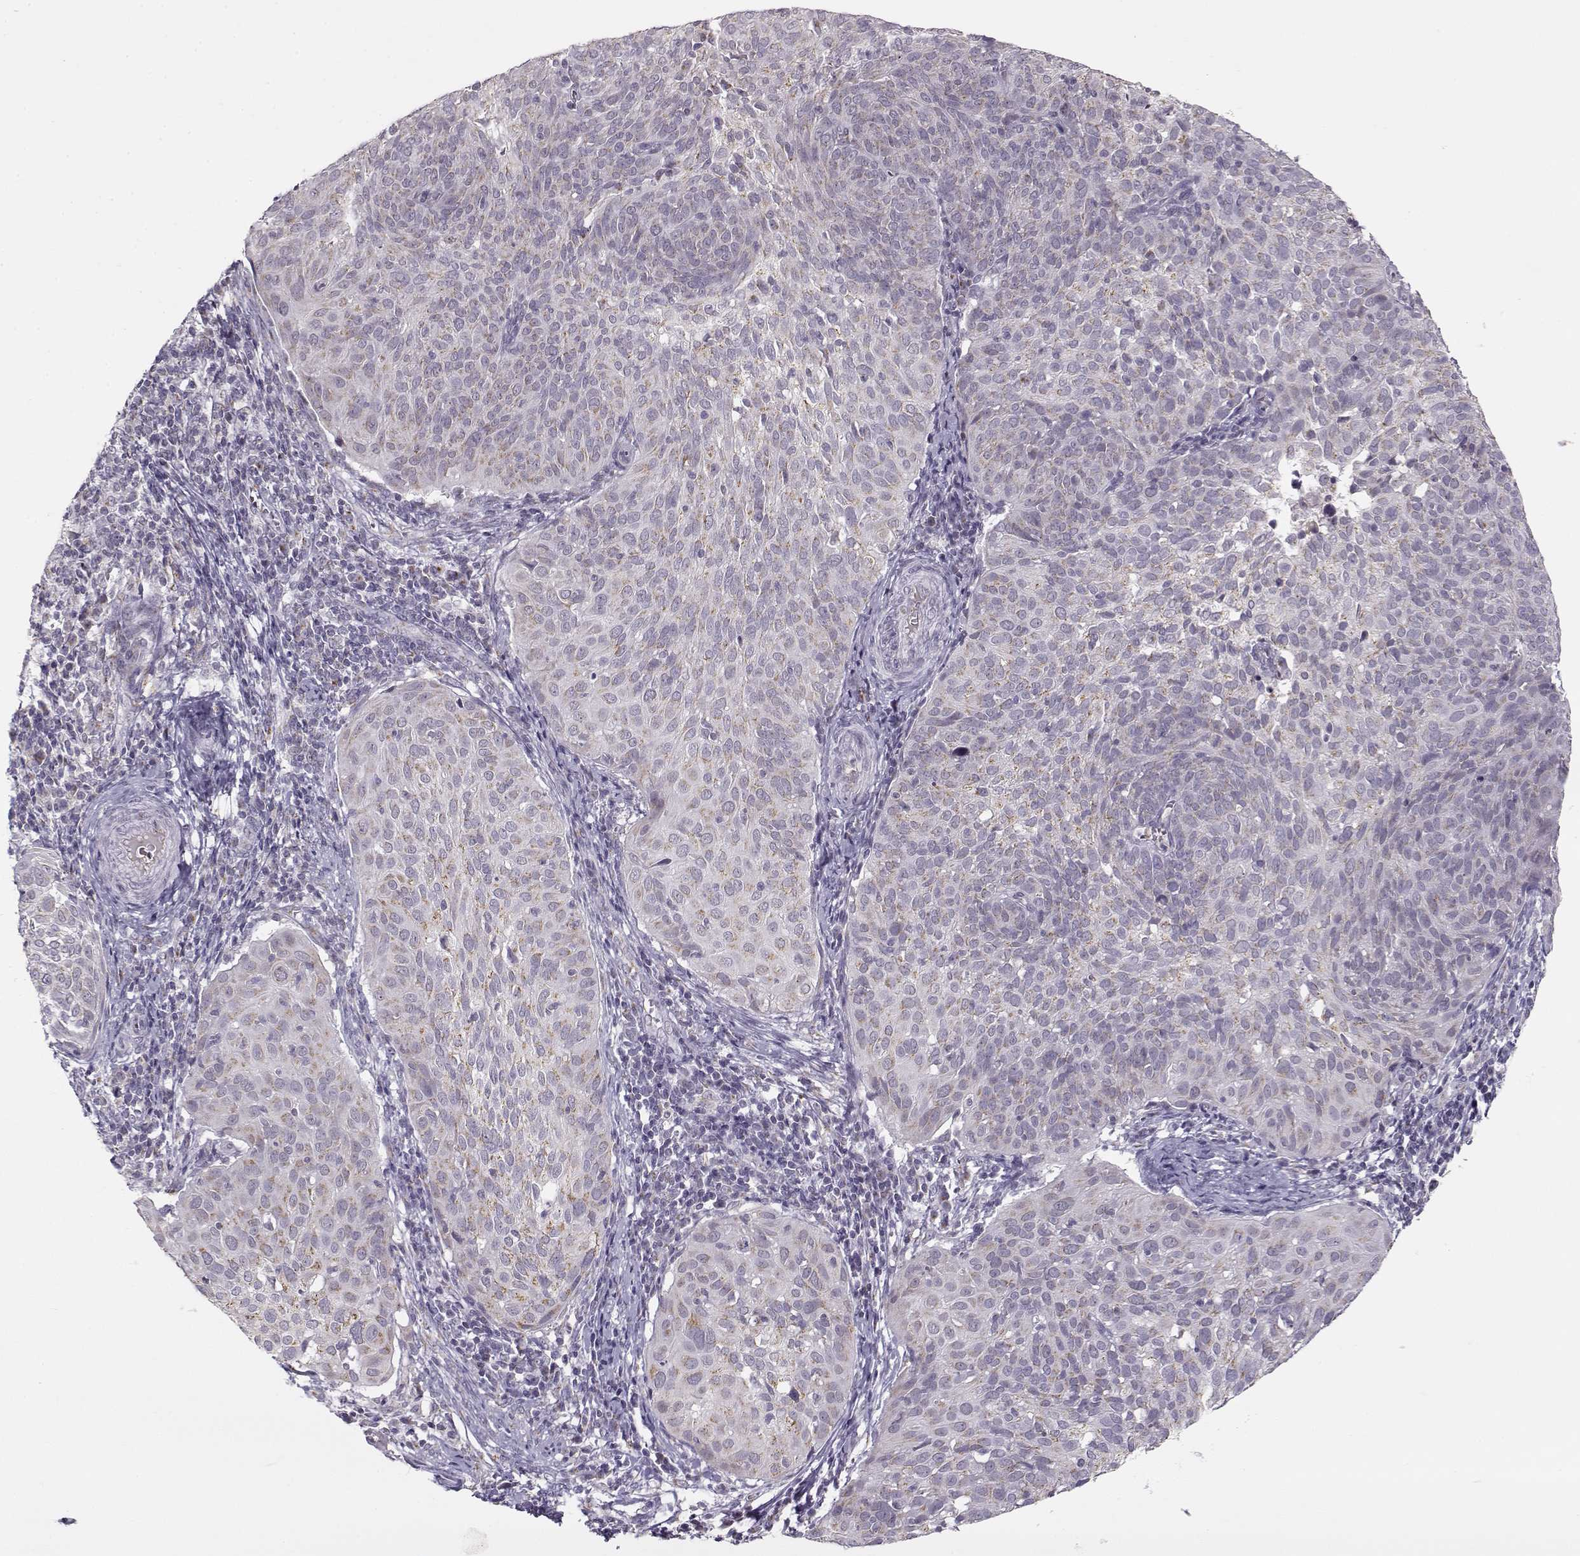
{"staining": {"intensity": "weak", "quantity": "25%-75%", "location": "cytoplasmic/membranous"}, "tissue": "cervical cancer", "cell_type": "Tumor cells", "image_type": "cancer", "snomed": [{"axis": "morphology", "description": "Squamous cell carcinoma, NOS"}, {"axis": "topography", "description": "Cervix"}], "caption": "Immunohistochemical staining of human cervical cancer displays low levels of weak cytoplasmic/membranous protein positivity in approximately 25%-75% of tumor cells.", "gene": "SLC4A5", "patient": {"sex": "female", "age": 39}}